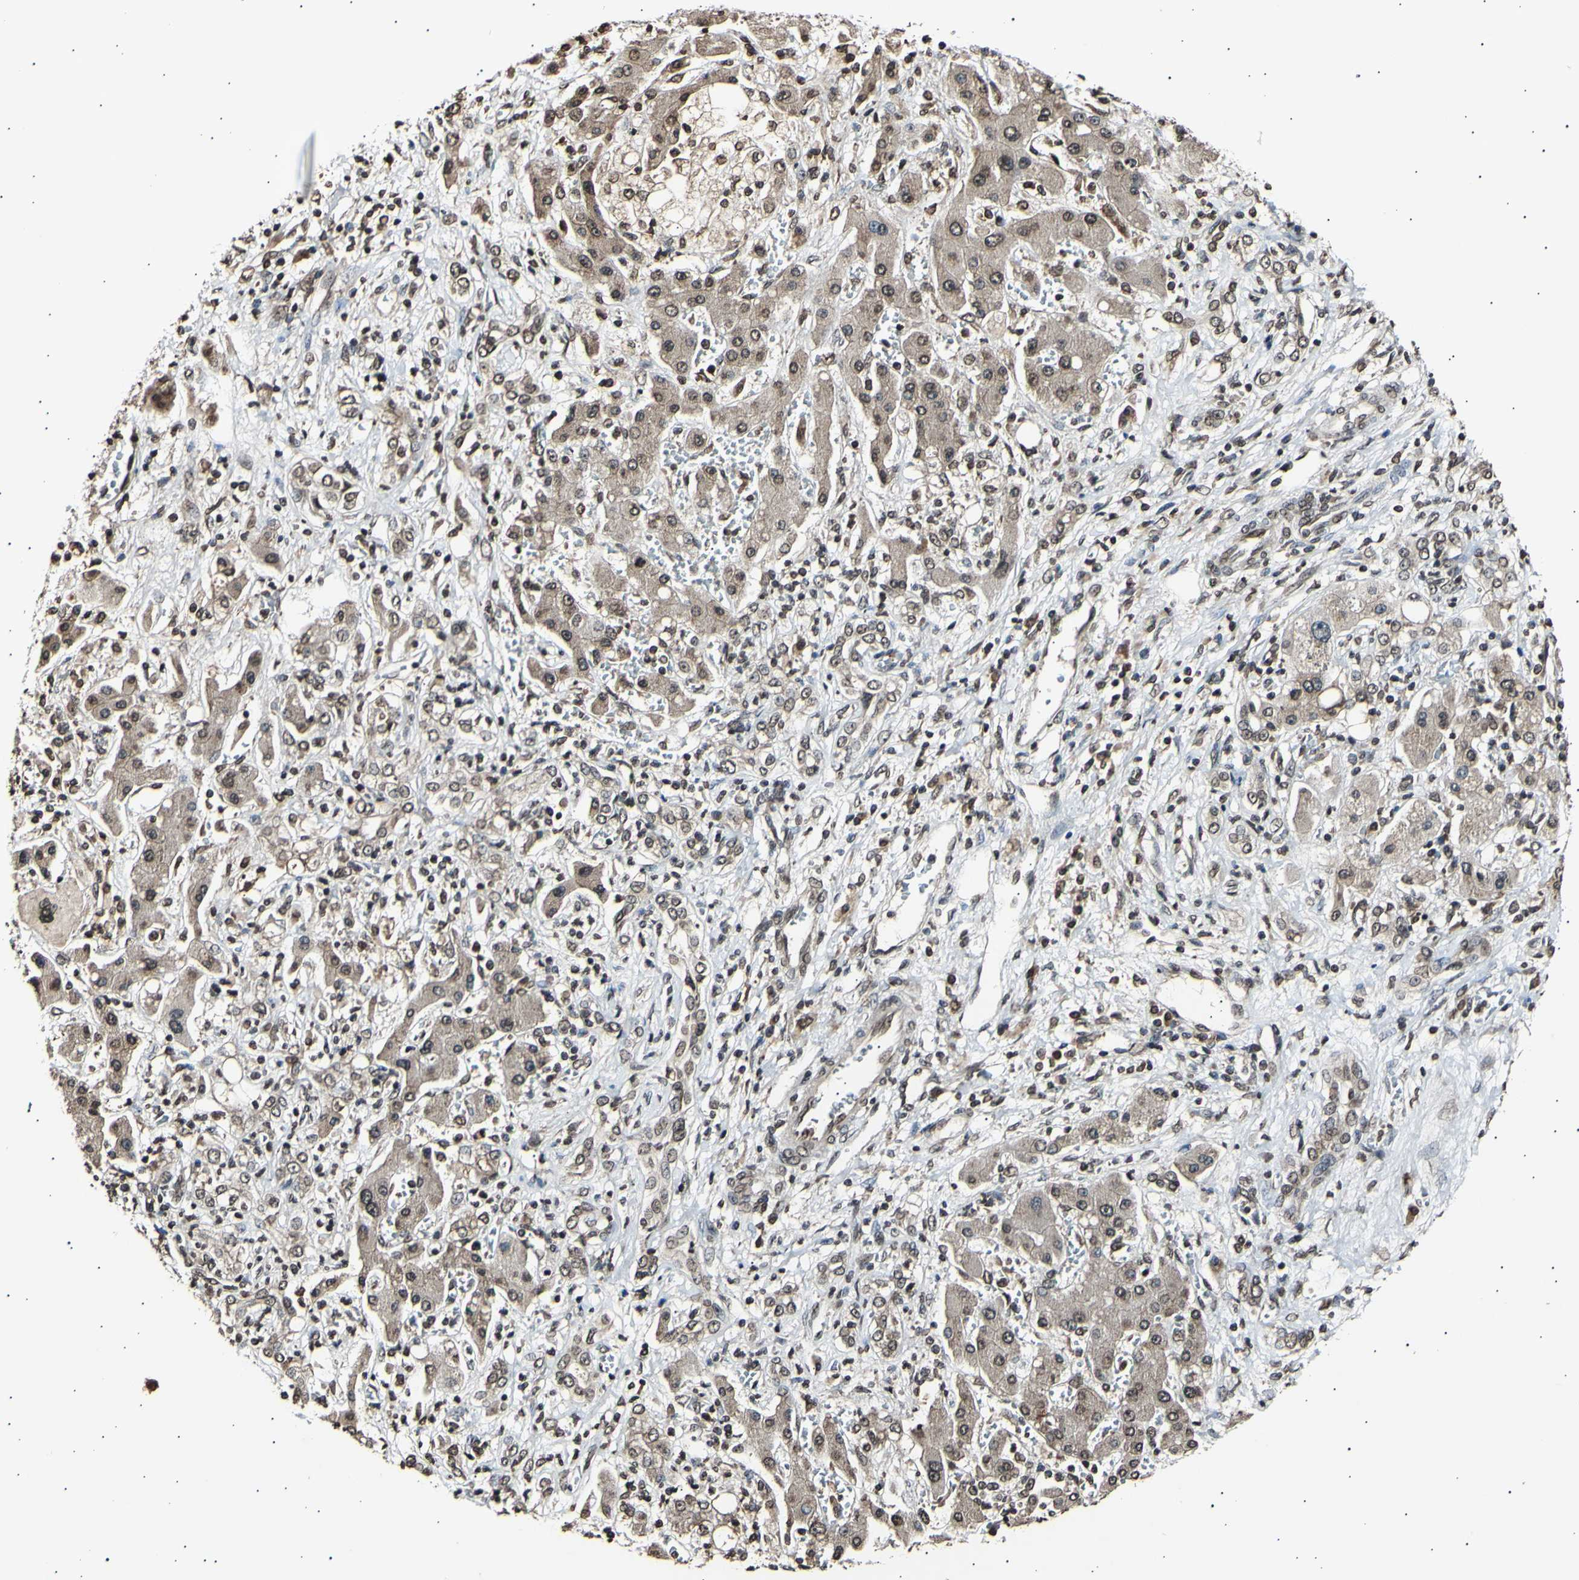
{"staining": {"intensity": "moderate", "quantity": ">75%", "location": "cytoplasmic/membranous,nuclear"}, "tissue": "liver cancer", "cell_type": "Tumor cells", "image_type": "cancer", "snomed": [{"axis": "morphology", "description": "Cholangiocarcinoma"}, {"axis": "topography", "description": "Liver"}], "caption": "Protein staining demonstrates moderate cytoplasmic/membranous and nuclear staining in approximately >75% of tumor cells in liver cancer (cholangiocarcinoma). The staining is performed using DAB brown chromogen to label protein expression. The nuclei are counter-stained blue using hematoxylin.", "gene": "ANAPC7", "patient": {"sex": "male", "age": 50}}